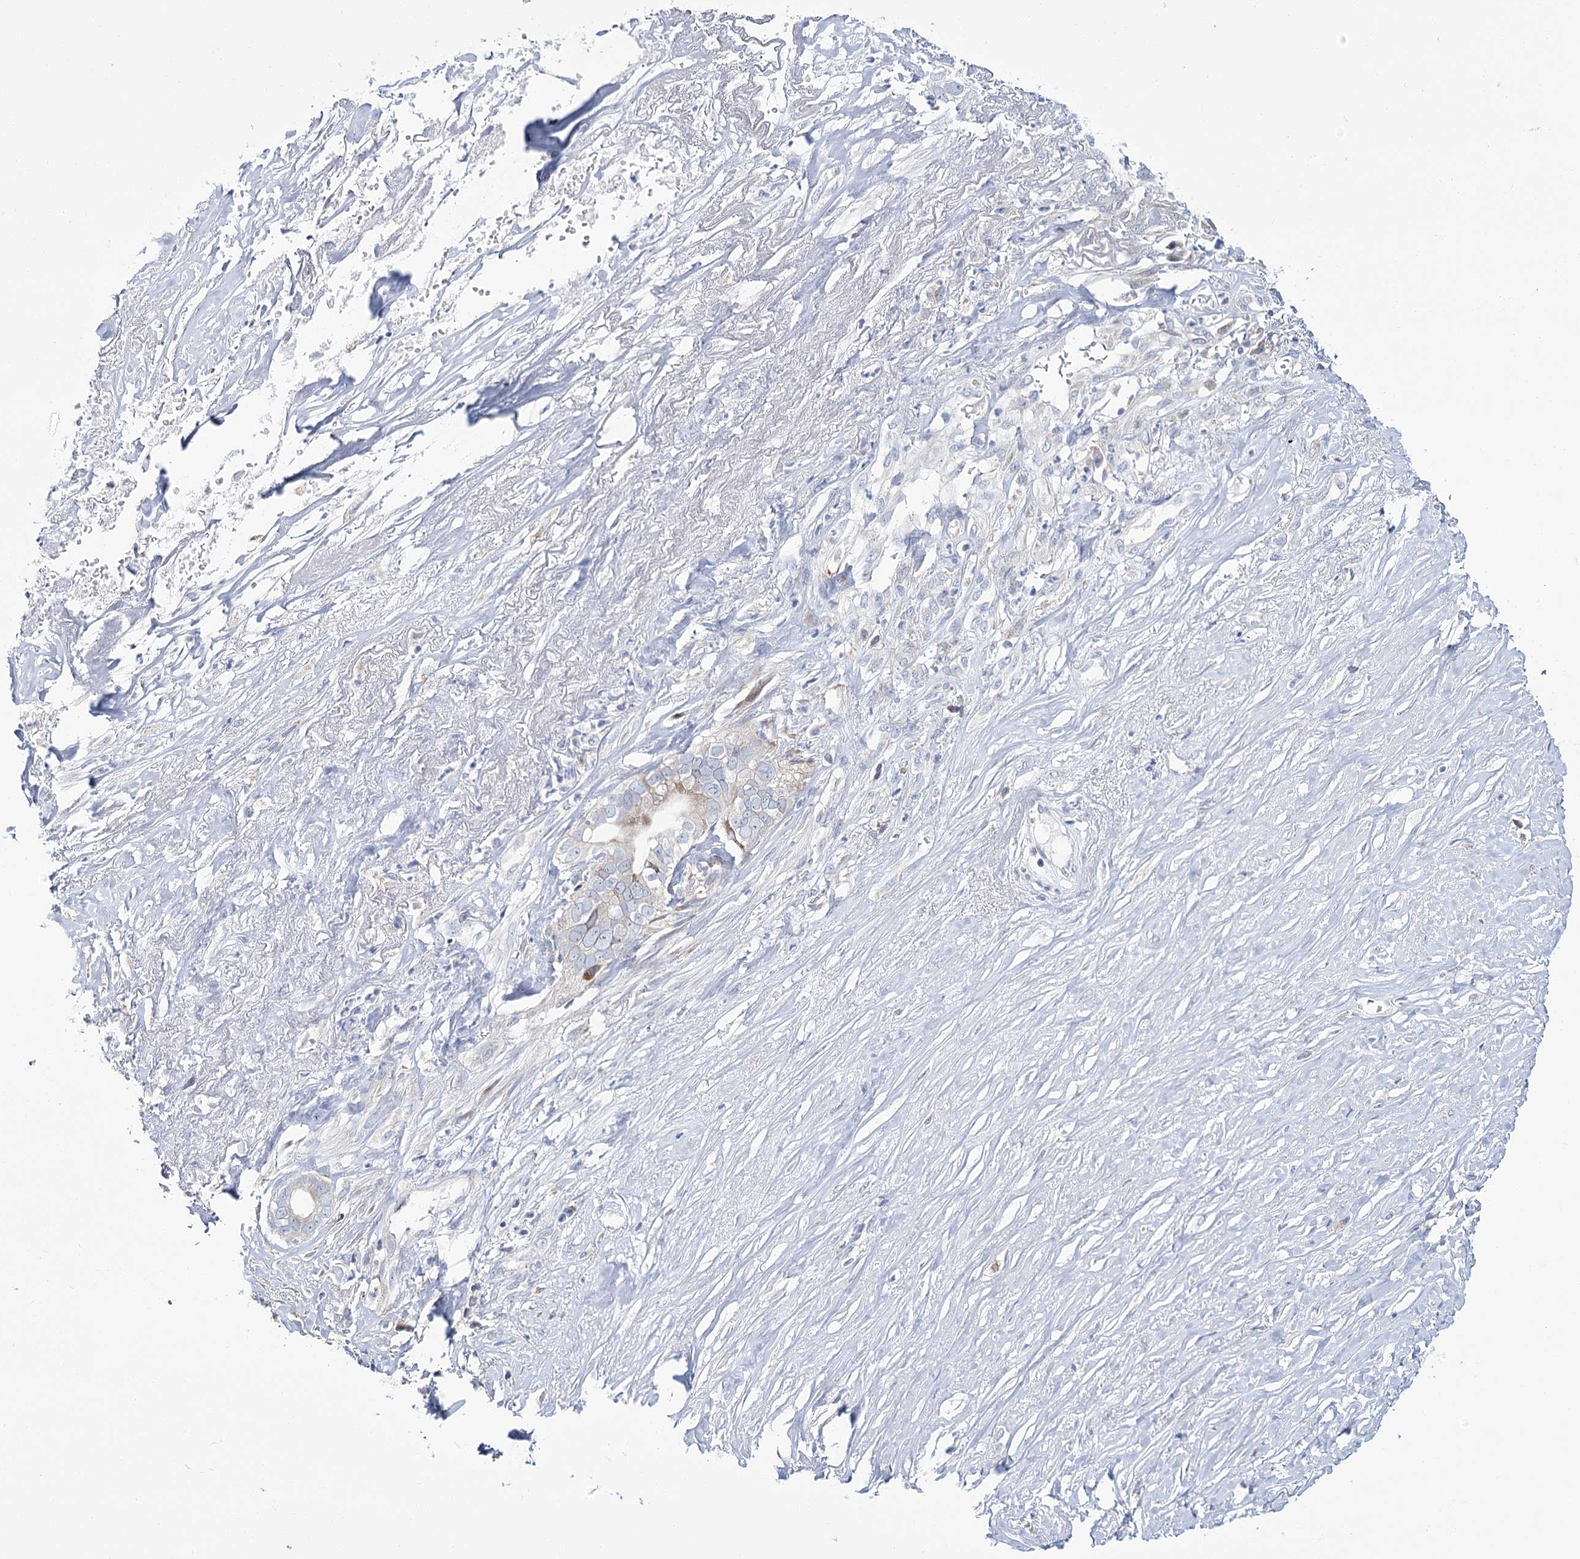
{"staining": {"intensity": "negative", "quantity": "none", "location": "none"}, "tissue": "liver cancer", "cell_type": "Tumor cells", "image_type": "cancer", "snomed": [{"axis": "morphology", "description": "Cholangiocarcinoma"}, {"axis": "topography", "description": "Liver"}], "caption": "This is an IHC micrograph of liver cholangiocarcinoma. There is no staining in tumor cells.", "gene": "CPLANE1", "patient": {"sex": "female", "age": 79}}